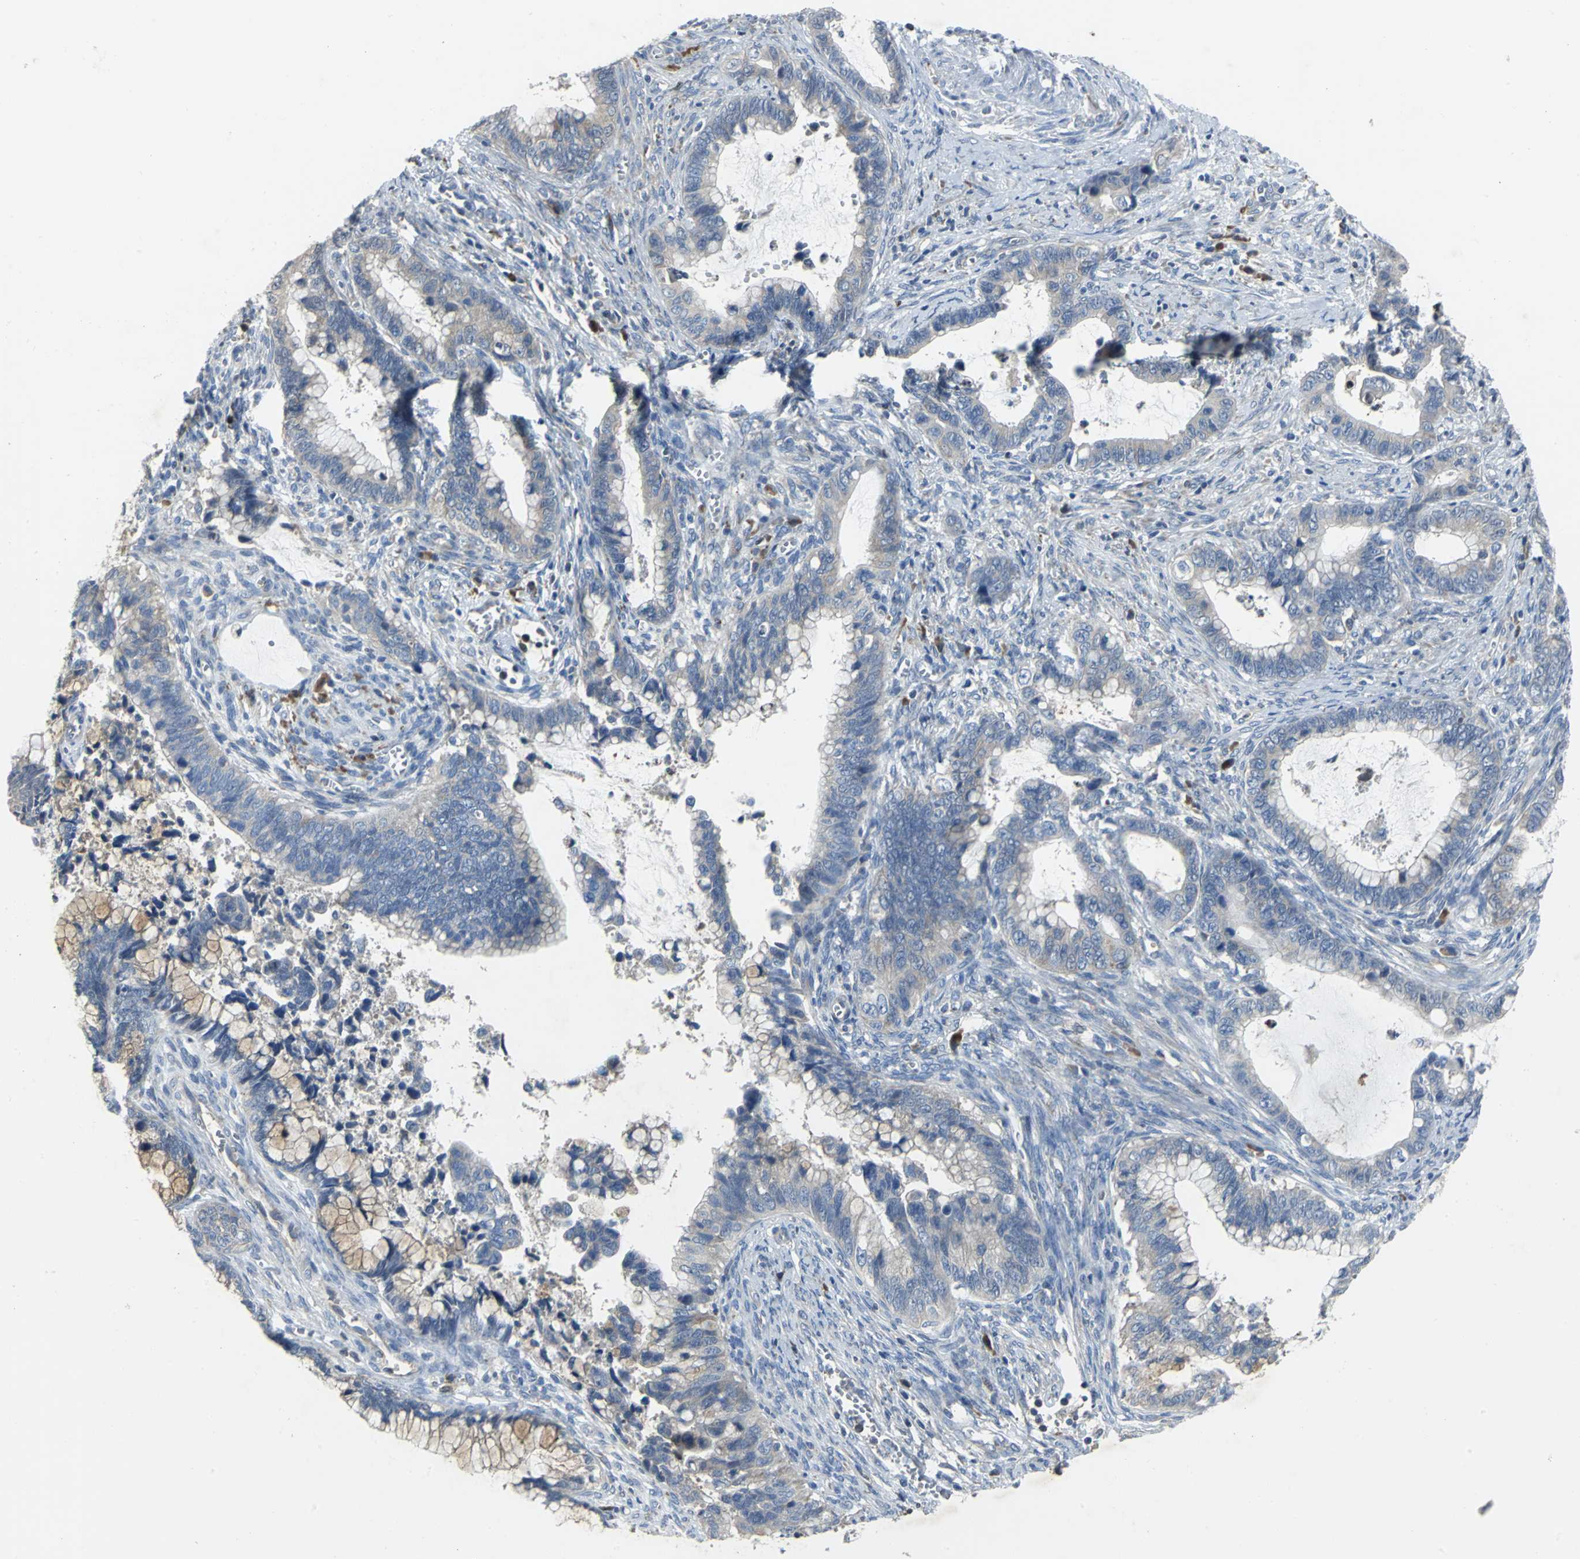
{"staining": {"intensity": "weak", "quantity": "<25%", "location": "cytoplasmic/membranous"}, "tissue": "cervical cancer", "cell_type": "Tumor cells", "image_type": "cancer", "snomed": [{"axis": "morphology", "description": "Adenocarcinoma, NOS"}, {"axis": "topography", "description": "Cervix"}], "caption": "Immunohistochemistry micrograph of human cervical cancer stained for a protein (brown), which exhibits no staining in tumor cells. The staining was performed using DAB to visualize the protein expression in brown, while the nuclei were stained in blue with hematoxylin (Magnification: 20x).", "gene": "EIF5A", "patient": {"sex": "female", "age": 44}}